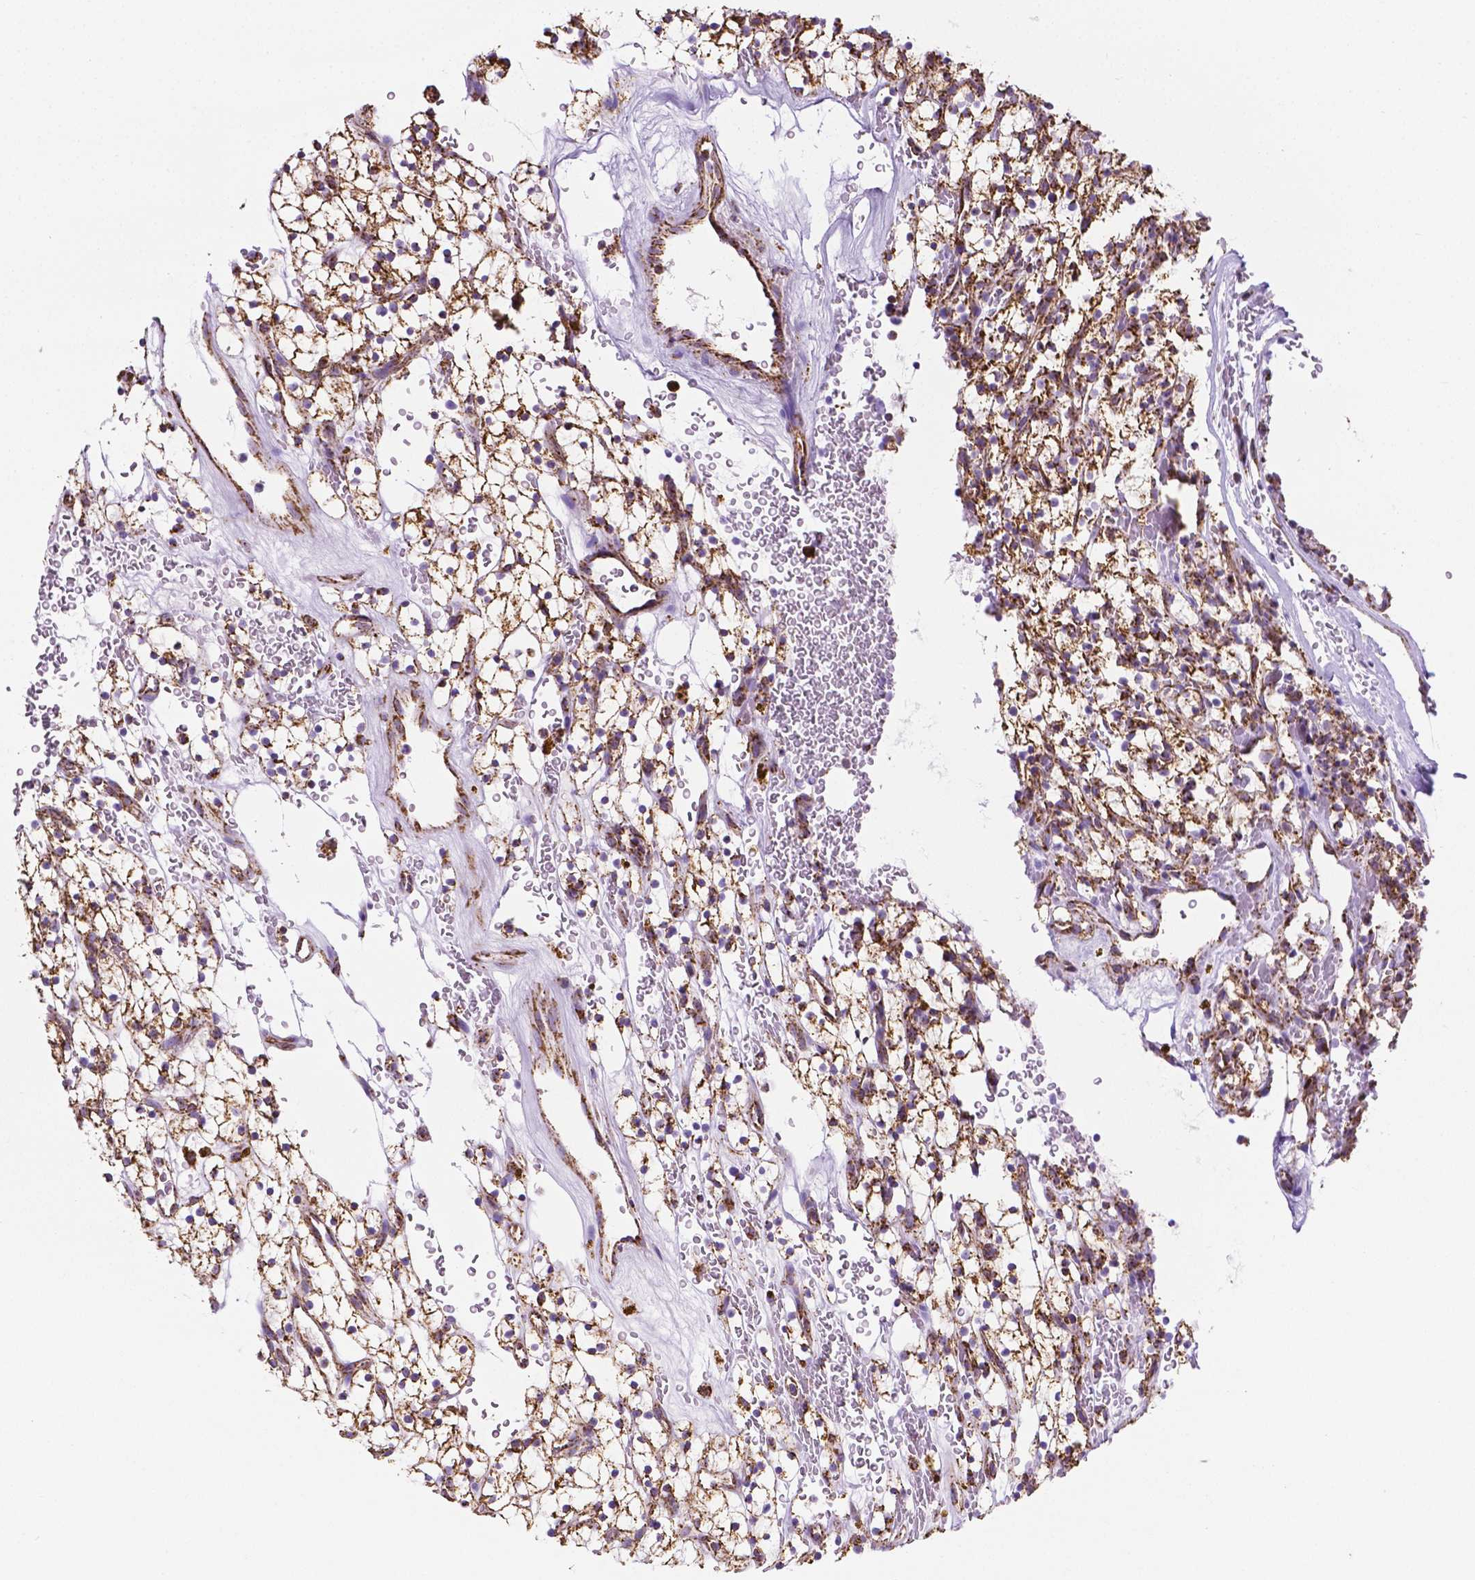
{"staining": {"intensity": "strong", "quantity": ">75%", "location": "cytoplasmic/membranous"}, "tissue": "renal cancer", "cell_type": "Tumor cells", "image_type": "cancer", "snomed": [{"axis": "morphology", "description": "Adenocarcinoma, NOS"}, {"axis": "topography", "description": "Kidney"}], "caption": "Protein expression analysis of renal cancer shows strong cytoplasmic/membranous expression in approximately >75% of tumor cells.", "gene": "RMDN3", "patient": {"sex": "female", "age": 64}}